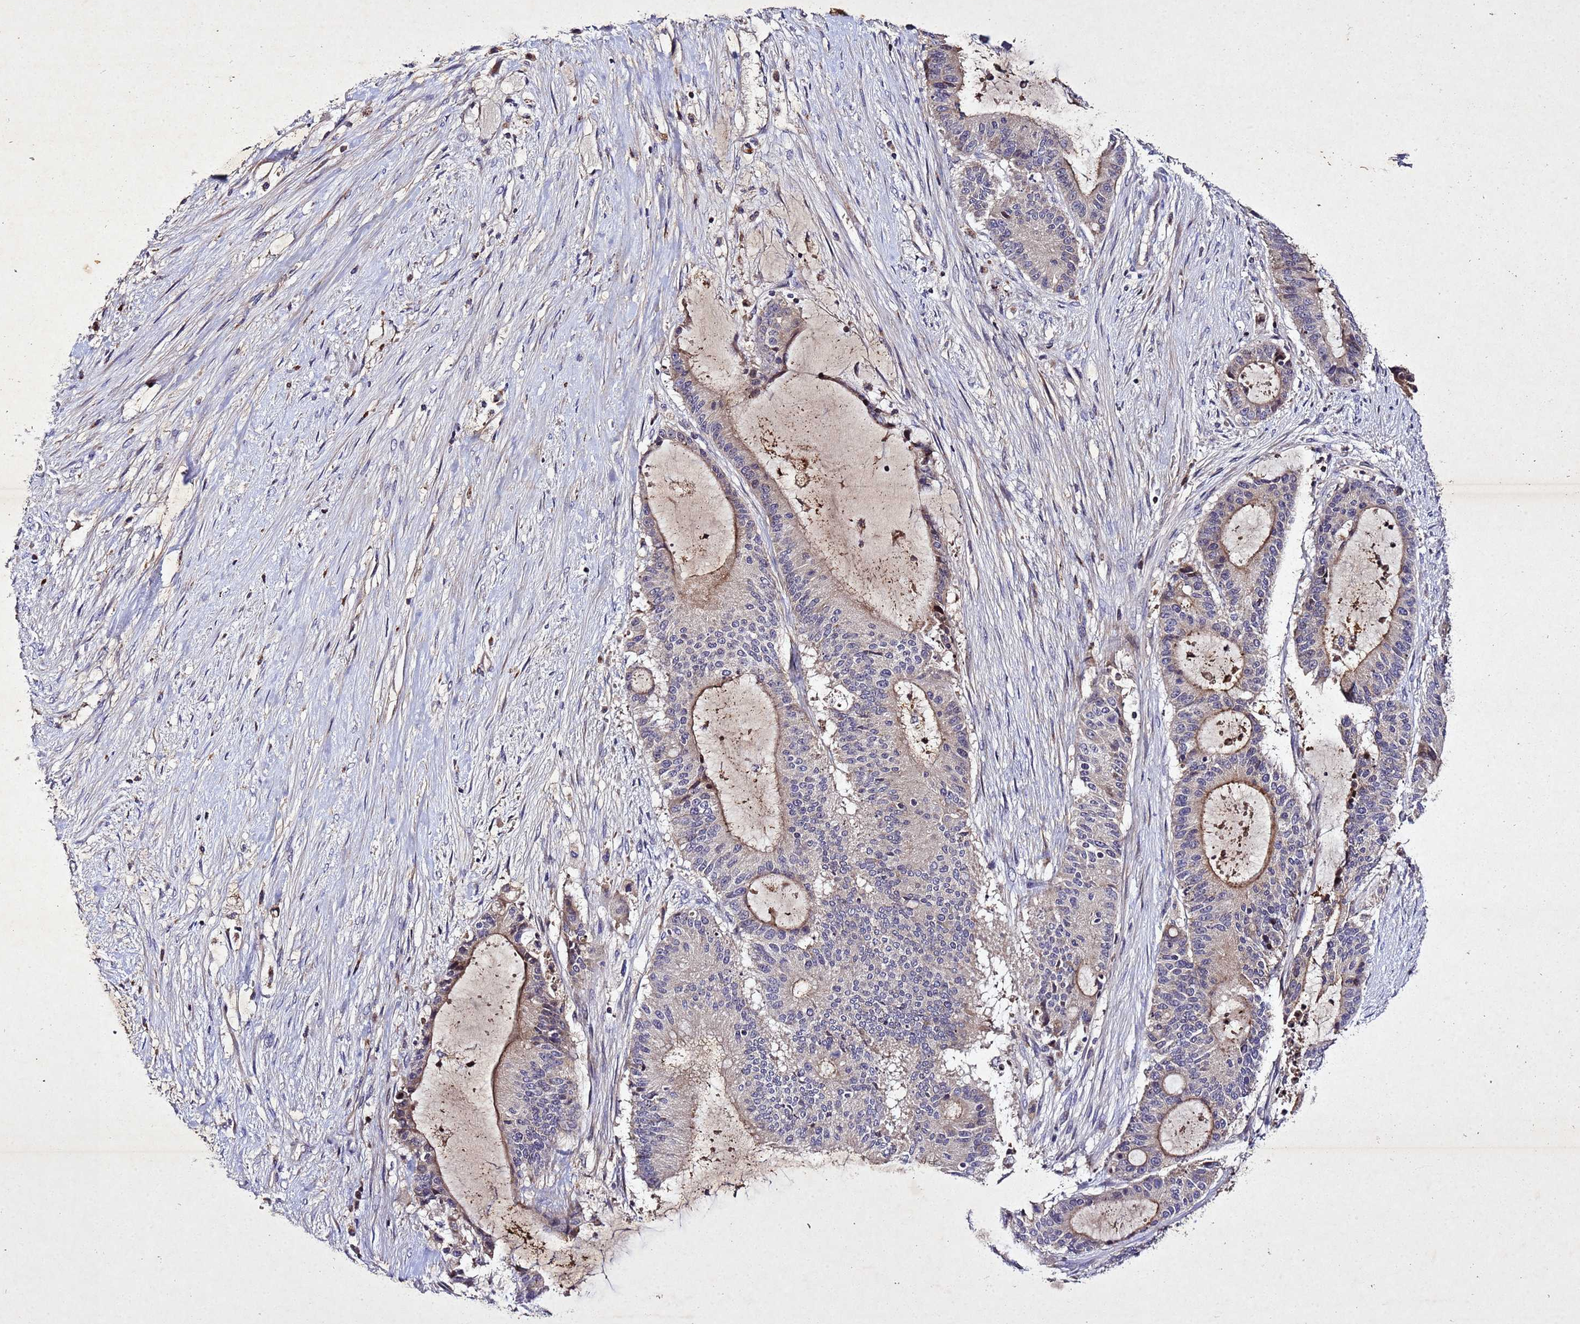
{"staining": {"intensity": "weak", "quantity": "25%-75%", "location": "cytoplasmic/membranous"}, "tissue": "liver cancer", "cell_type": "Tumor cells", "image_type": "cancer", "snomed": [{"axis": "morphology", "description": "Normal tissue, NOS"}, {"axis": "morphology", "description": "Cholangiocarcinoma"}, {"axis": "topography", "description": "Liver"}, {"axis": "topography", "description": "Peripheral nerve tissue"}], "caption": "Human cholangiocarcinoma (liver) stained for a protein (brown) demonstrates weak cytoplasmic/membranous positive expression in approximately 25%-75% of tumor cells.", "gene": "SV2B", "patient": {"sex": "female", "age": 73}}